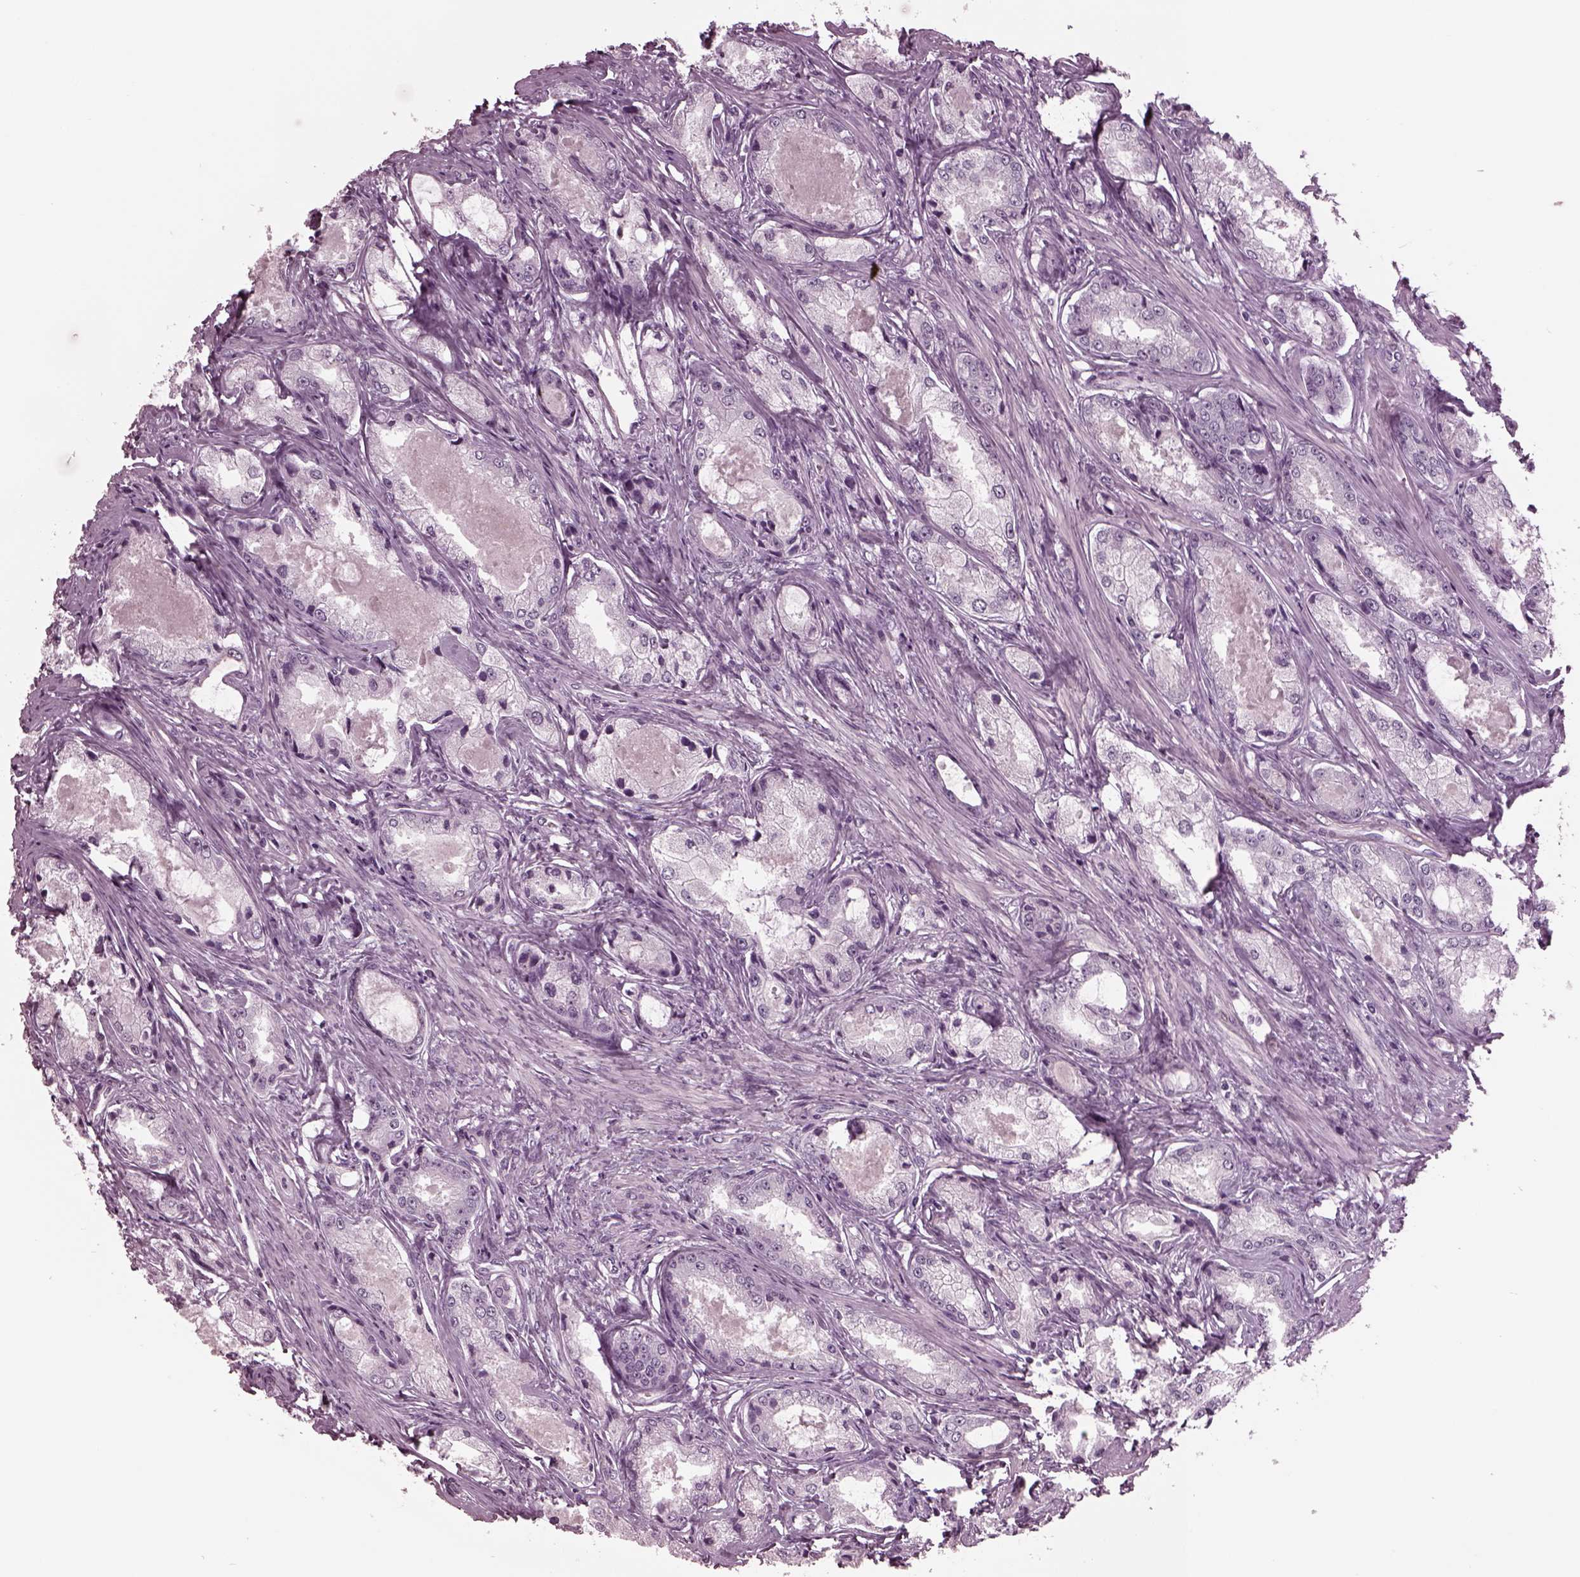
{"staining": {"intensity": "negative", "quantity": "none", "location": "none"}, "tissue": "prostate cancer", "cell_type": "Tumor cells", "image_type": "cancer", "snomed": [{"axis": "morphology", "description": "Adenocarcinoma, Low grade"}, {"axis": "topography", "description": "Prostate"}], "caption": "High magnification brightfield microscopy of prostate cancer stained with DAB (brown) and counterstained with hematoxylin (blue): tumor cells show no significant staining.", "gene": "TPPP2", "patient": {"sex": "male", "age": 68}}